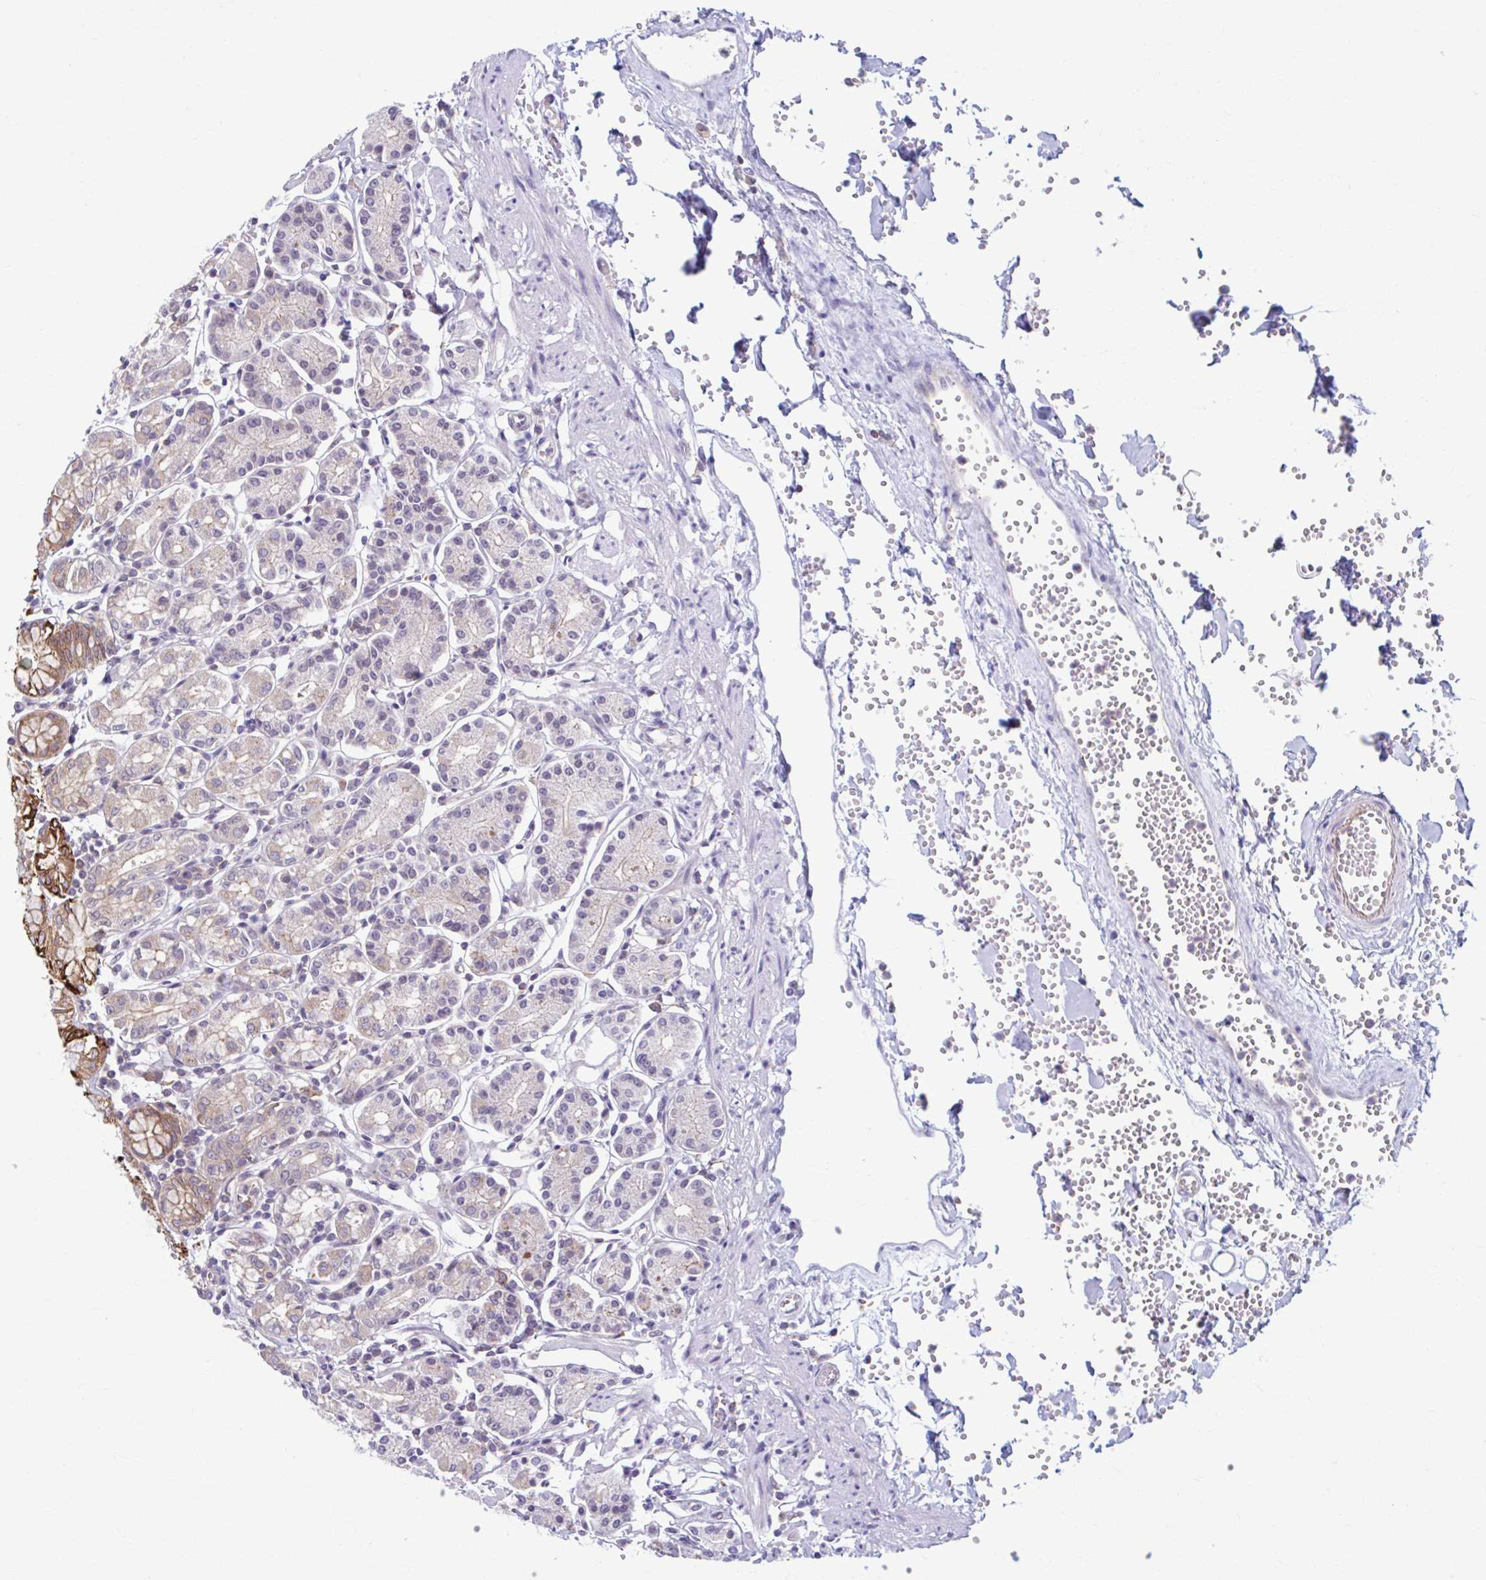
{"staining": {"intensity": "moderate", "quantity": "25%-75%", "location": "cytoplasmic/membranous"}, "tissue": "stomach", "cell_type": "Glandular cells", "image_type": "normal", "snomed": [{"axis": "morphology", "description": "Normal tissue, NOS"}, {"axis": "topography", "description": "Stomach"}], "caption": "Immunohistochemistry (IHC) photomicrograph of unremarkable stomach stained for a protein (brown), which reveals medium levels of moderate cytoplasmic/membranous positivity in approximately 25%-75% of glandular cells.", "gene": "ADAT3", "patient": {"sex": "female", "age": 62}}